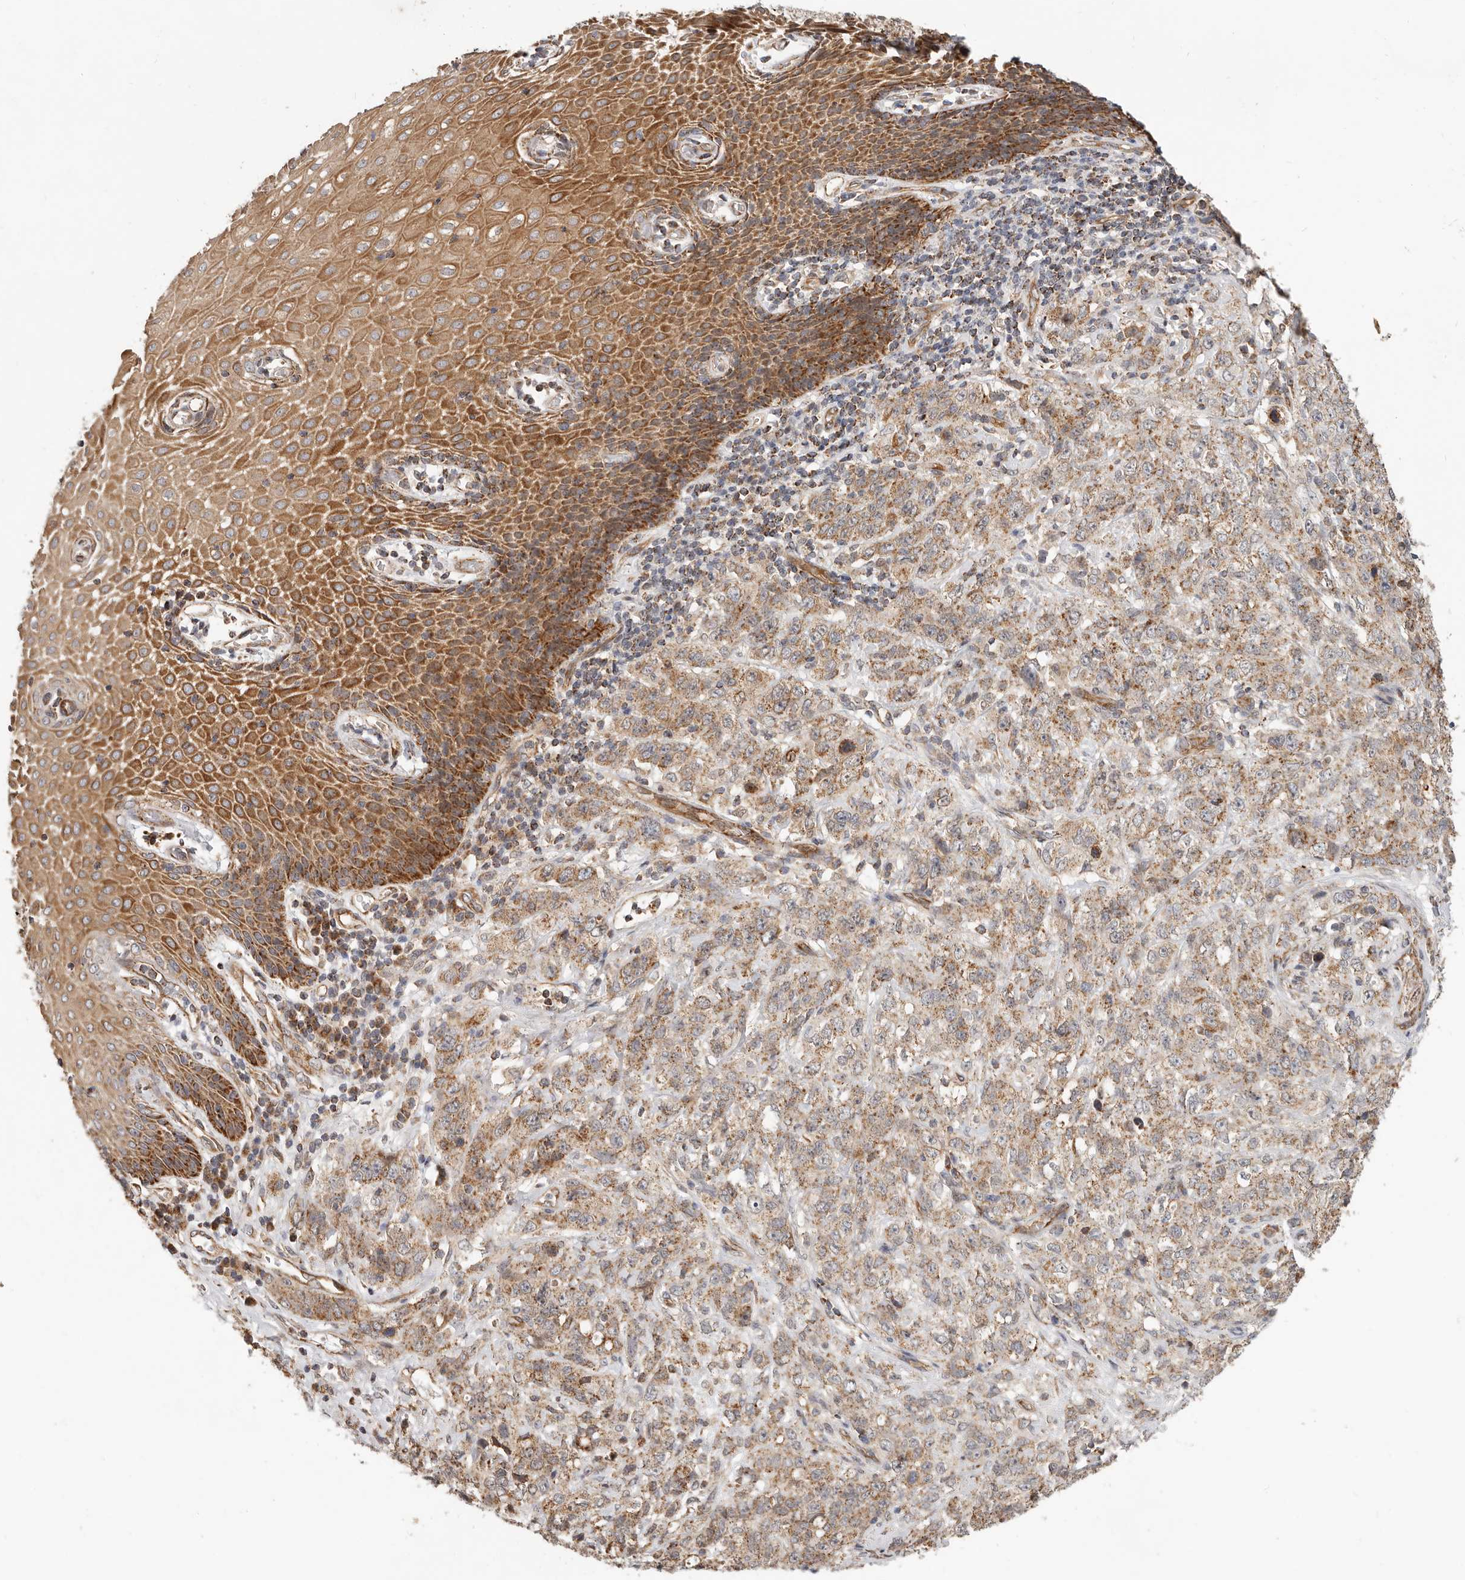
{"staining": {"intensity": "moderate", "quantity": ">75%", "location": "cytoplasmic/membranous"}, "tissue": "stomach cancer", "cell_type": "Tumor cells", "image_type": "cancer", "snomed": [{"axis": "morphology", "description": "Adenocarcinoma, NOS"}, {"axis": "topography", "description": "Stomach"}], "caption": "Moderate cytoplasmic/membranous protein positivity is seen in about >75% of tumor cells in adenocarcinoma (stomach).", "gene": "USP49", "patient": {"sex": "male", "age": 48}}